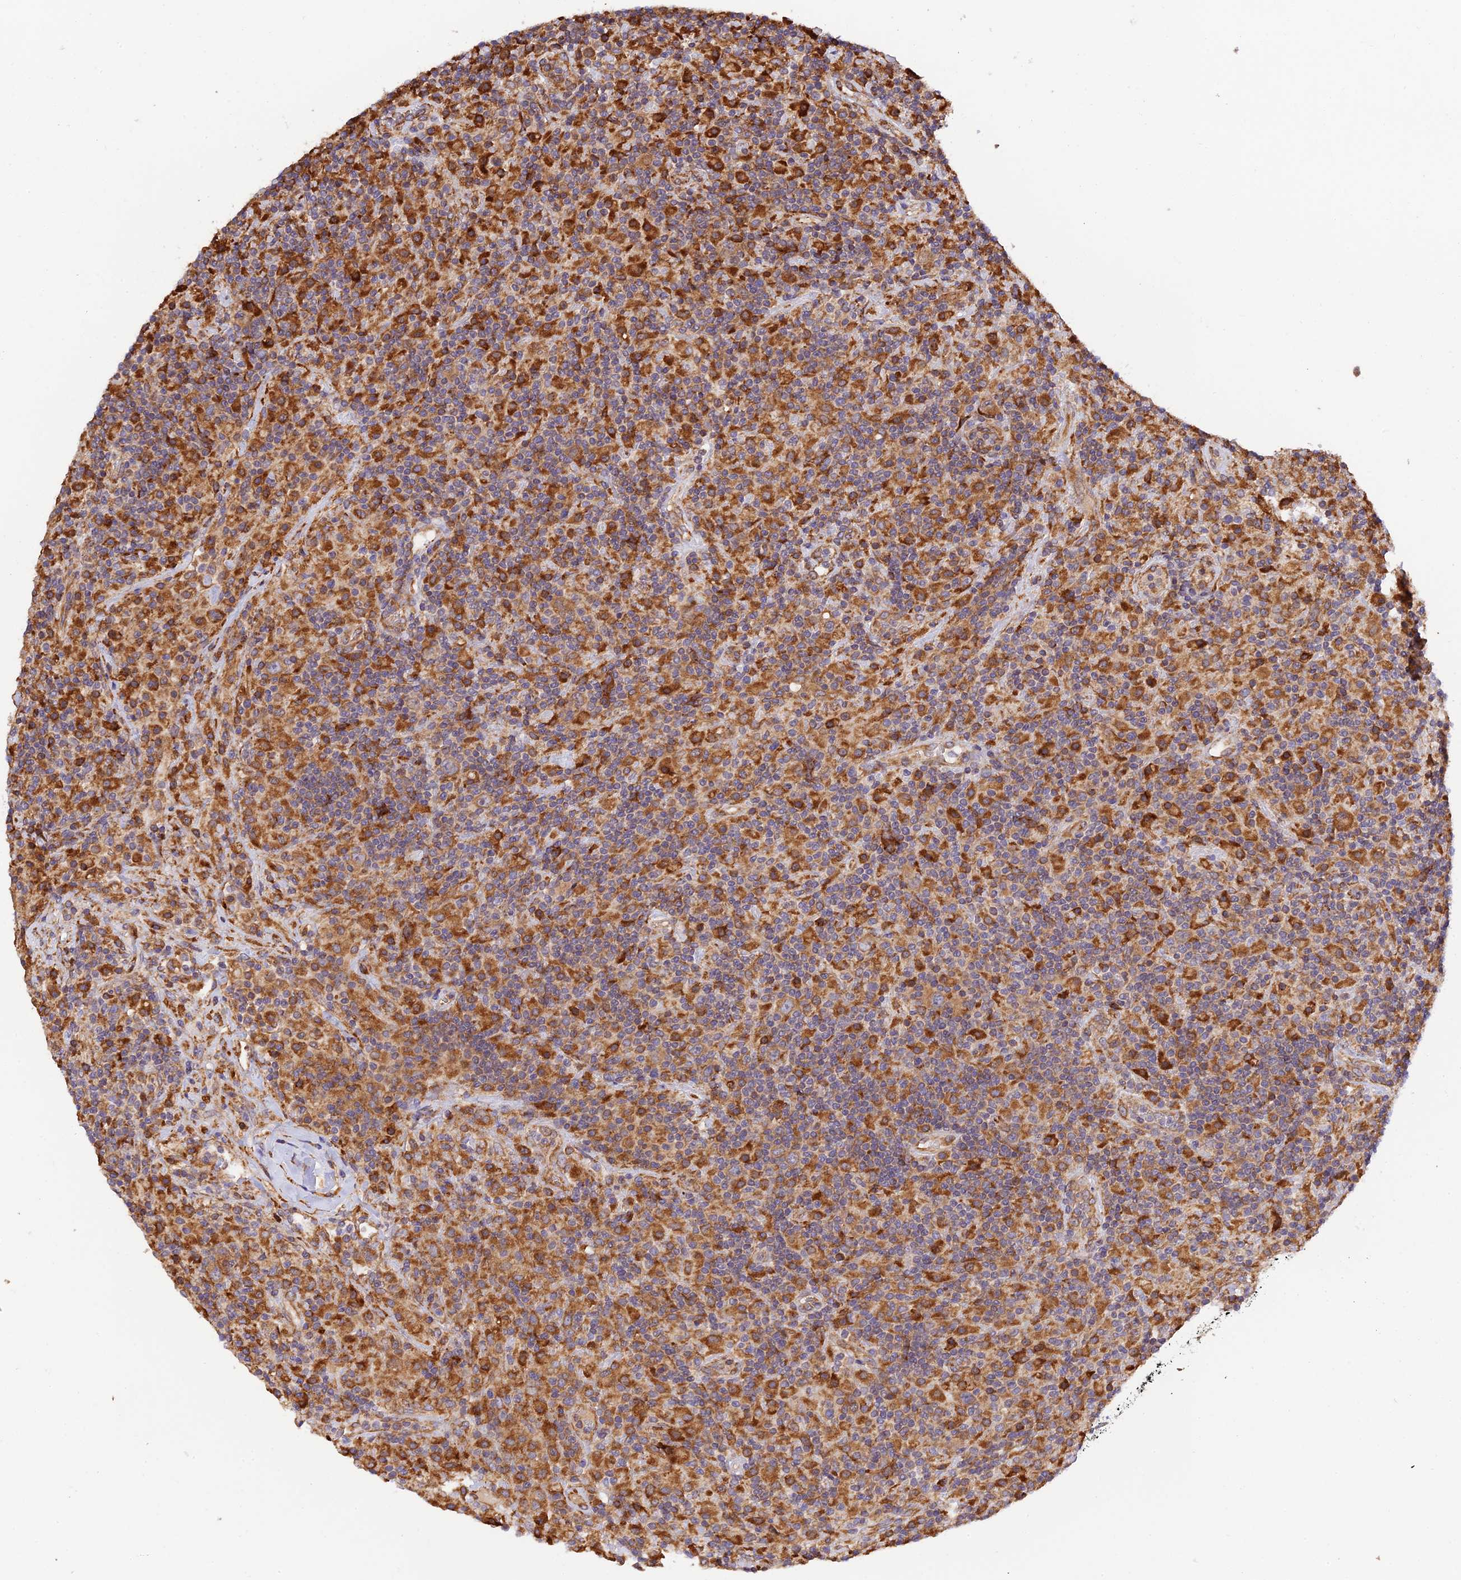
{"staining": {"intensity": "moderate", "quantity": ">75%", "location": "cytoplasmic/membranous"}, "tissue": "lymphoma", "cell_type": "Tumor cells", "image_type": "cancer", "snomed": [{"axis": "morphology", "description": "Hodgkin's disease, NOS"}, {"axis": "topography", "description": "Lymph node"}], "caption": "Tumor cells demonstrate moderate cytoplasmic/membranous expression in approximately >75% of cells in lymphoma. (Brightfield microscopy of DAB IHC at high magnification).", "gene": "RPL5", "patient": {"sex": "male", "age": 70}}